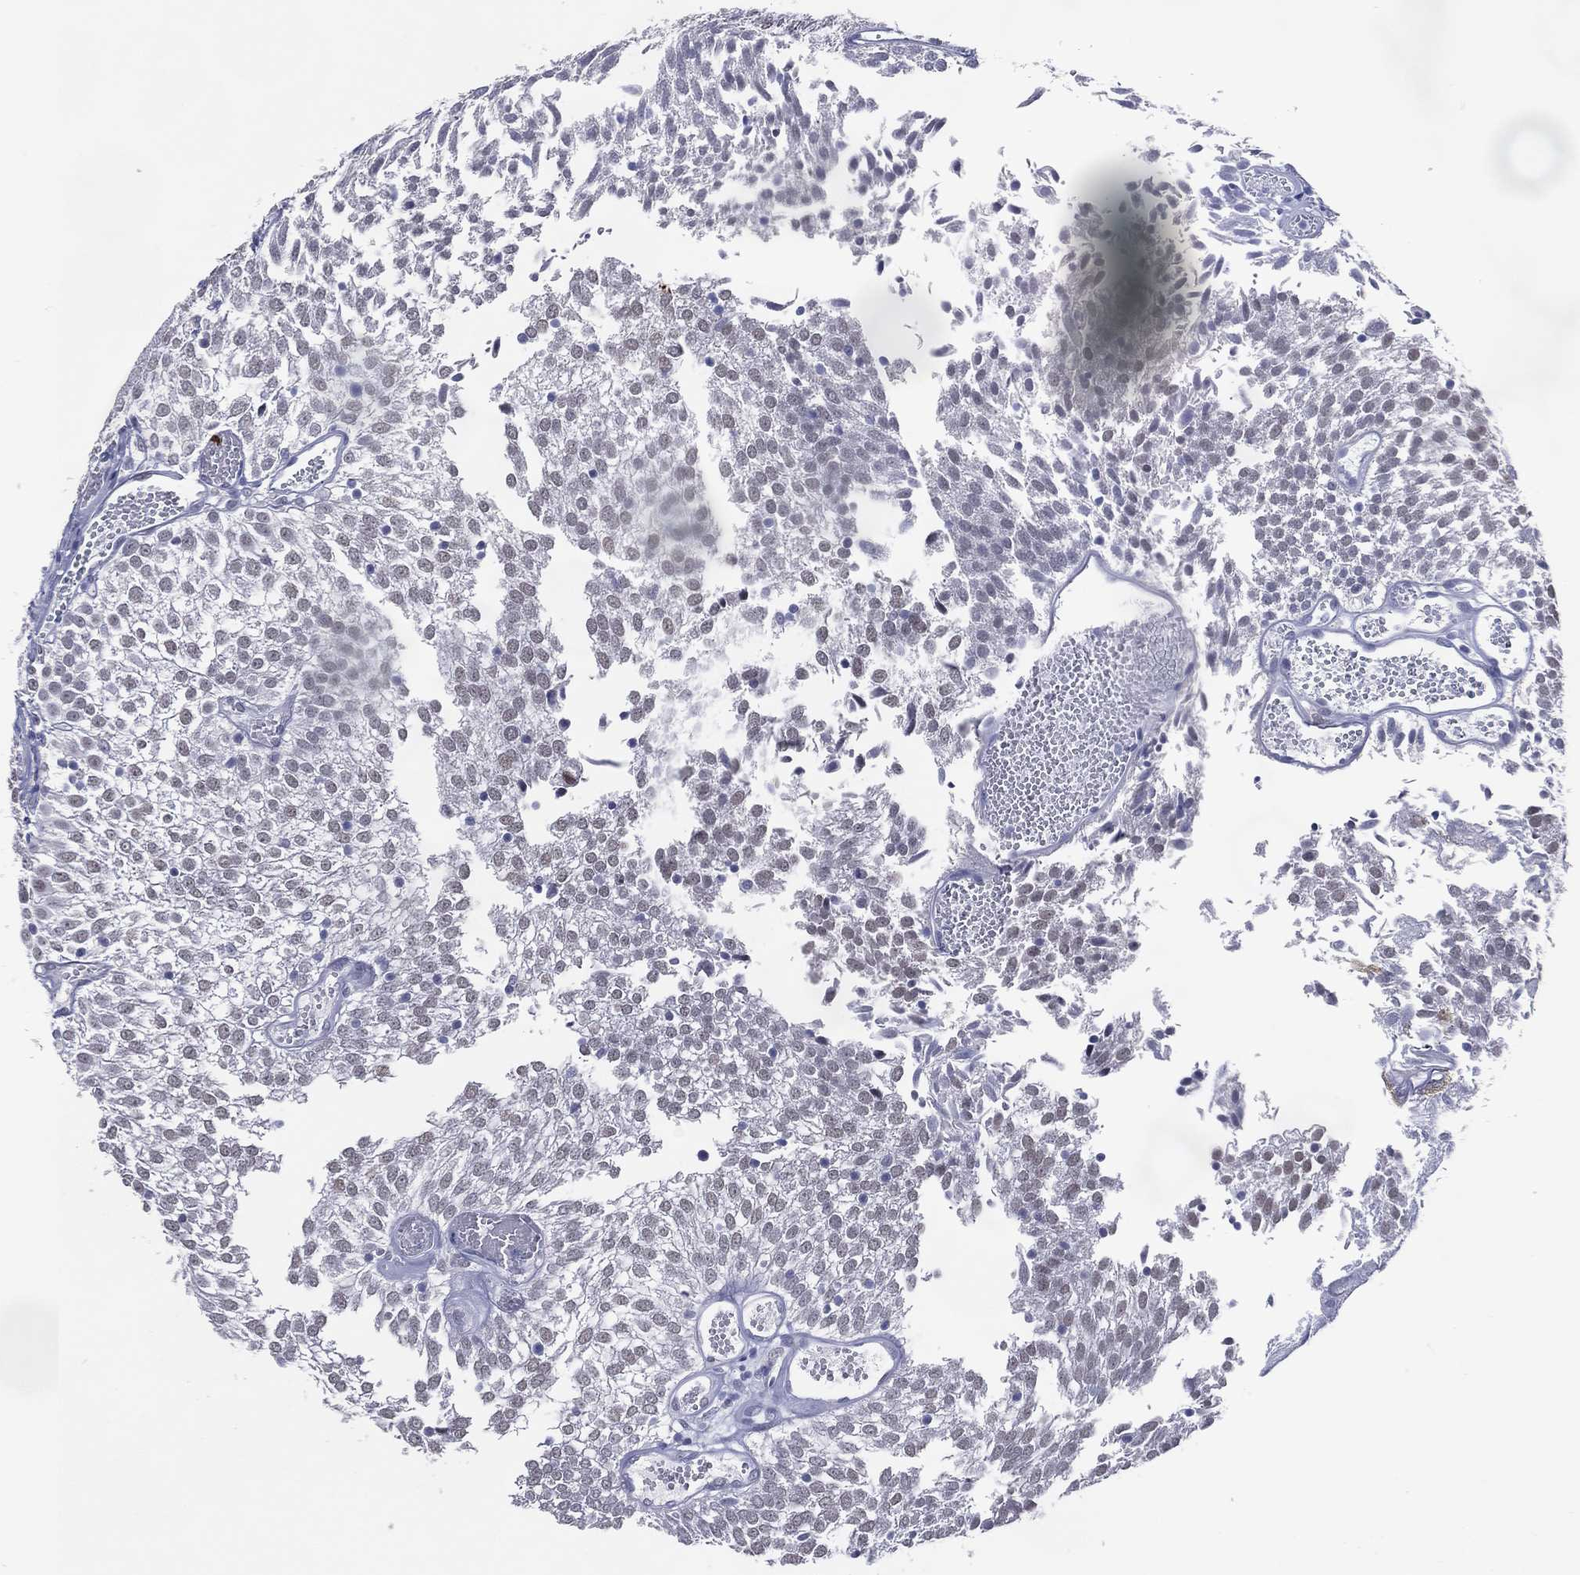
{"staining": {"intensity": "negative", "quantity": "none", "location": "none"}, "tissue": "urothelial cancer", "cell_type": "Tumor cells", "image_type": "cancer", "snomed": [{"axis": "morphology", "description": "Urothelial carcinoma, Low grade"}, {"axis": "topography", "description": "Urinary bladder"}], "caption": "DAB immunohistochemical staining of human urothelial cancer displays no significant positivity in tumor cells. Nuclei are stained in blue.", "gene": "CFAP58", "patient": {"sex": "male", "age": 52}}